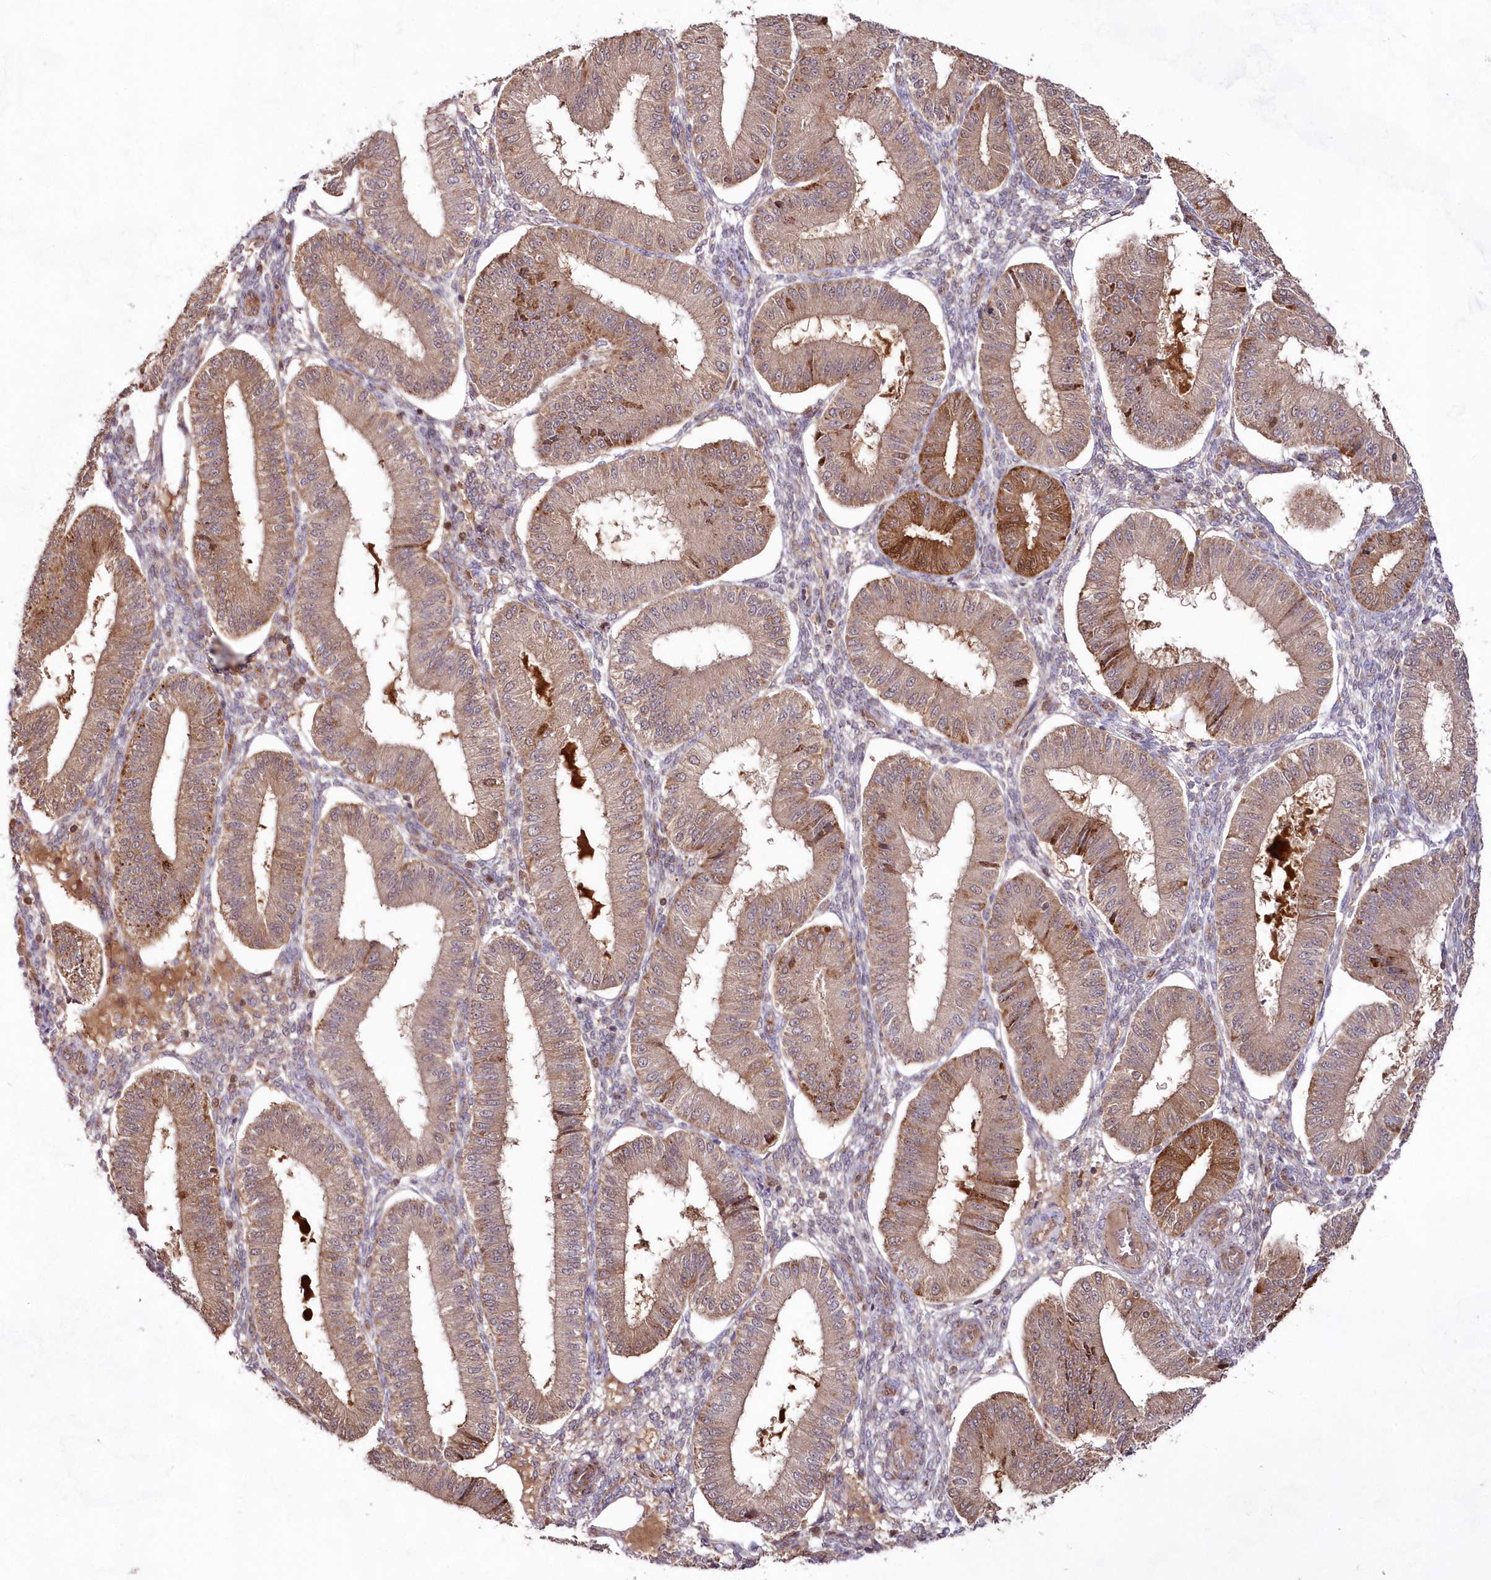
{"staining": {"intensity": "weak", "quantity": "<25%", "location": "cytoplasmic/membranous"}, "tissue": "endometrium", "cell_type": "Cells in endometrial stroma", "image_type": "normal", "snomed": [{"axis": "morphology", "description": "Normal tissue, NOS"}, {"axis": "topography", "description": "Endometrium"}], "caption": "Immunohistochemical staining of normal human endometrium reveals no significant expression in cells in endometrial stroma. (DAB (3,3'-diaminobenzidine) immunohistochemistry (IHC), high magnification).", "gene": "IMPA1", "patient": {"sex": "female", "age": 39}}